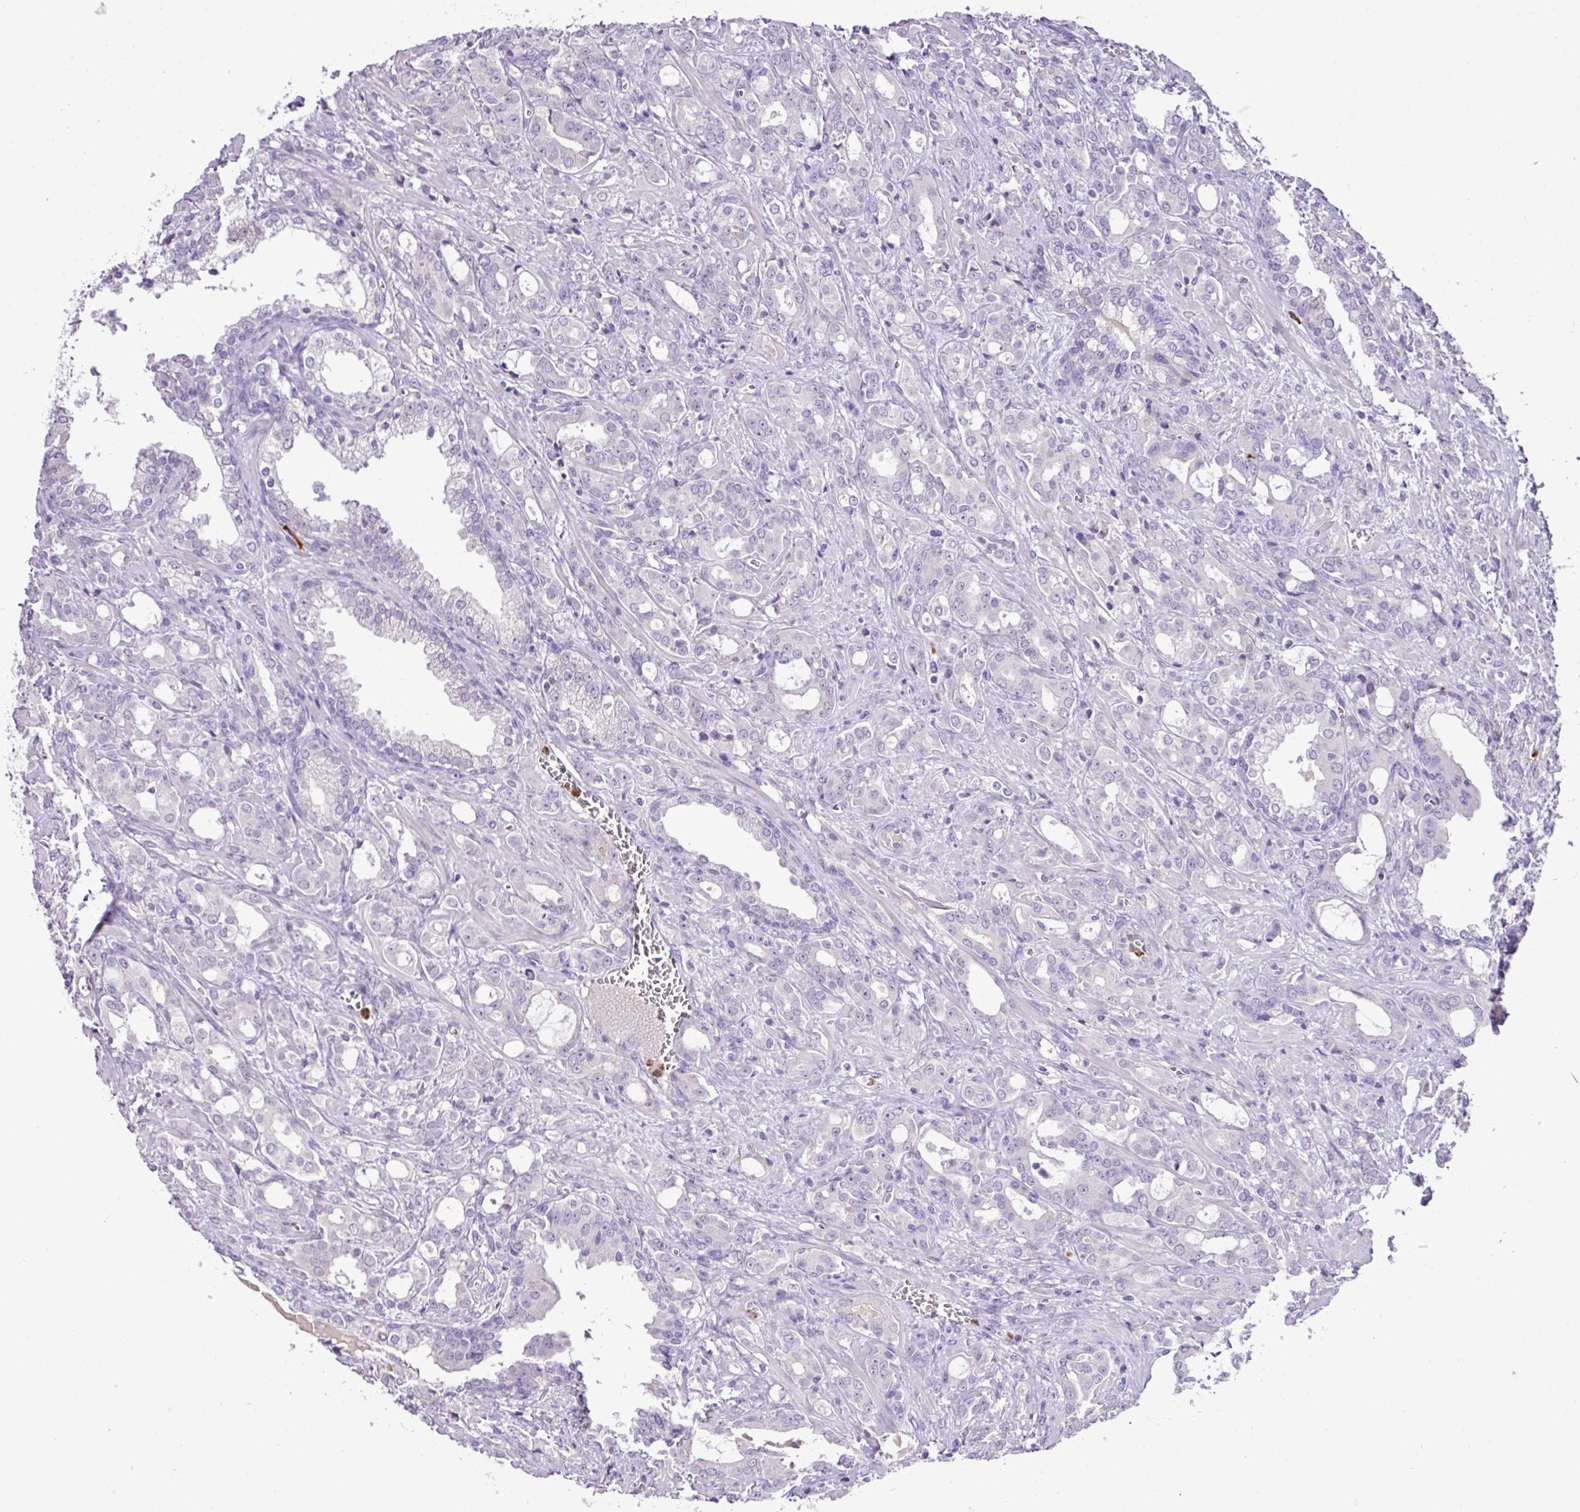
{"staining": {"intensity": "negative", "quantity": "none", "location": "none"}, "tissue": "prostate cancer", "cell_type": "Tumor cells", "image_type": "cancer", "snomed": [{"axis": "morphology", "description": "Adenocarcinoma, High grade"}, {"axis": "topography", "description": "Prostate"}], "caption": "Immunohistochemistry photomicrograph of neoplastic tissue: human prostate cancer (high-grade adenocarcinoma) stained with DAB (3,3'-diaminobenzidine) demonstrates no significant protein expression in tumor cells.", "gene": "HTR3E", "patient": {"sex": "male", "age": 72}}